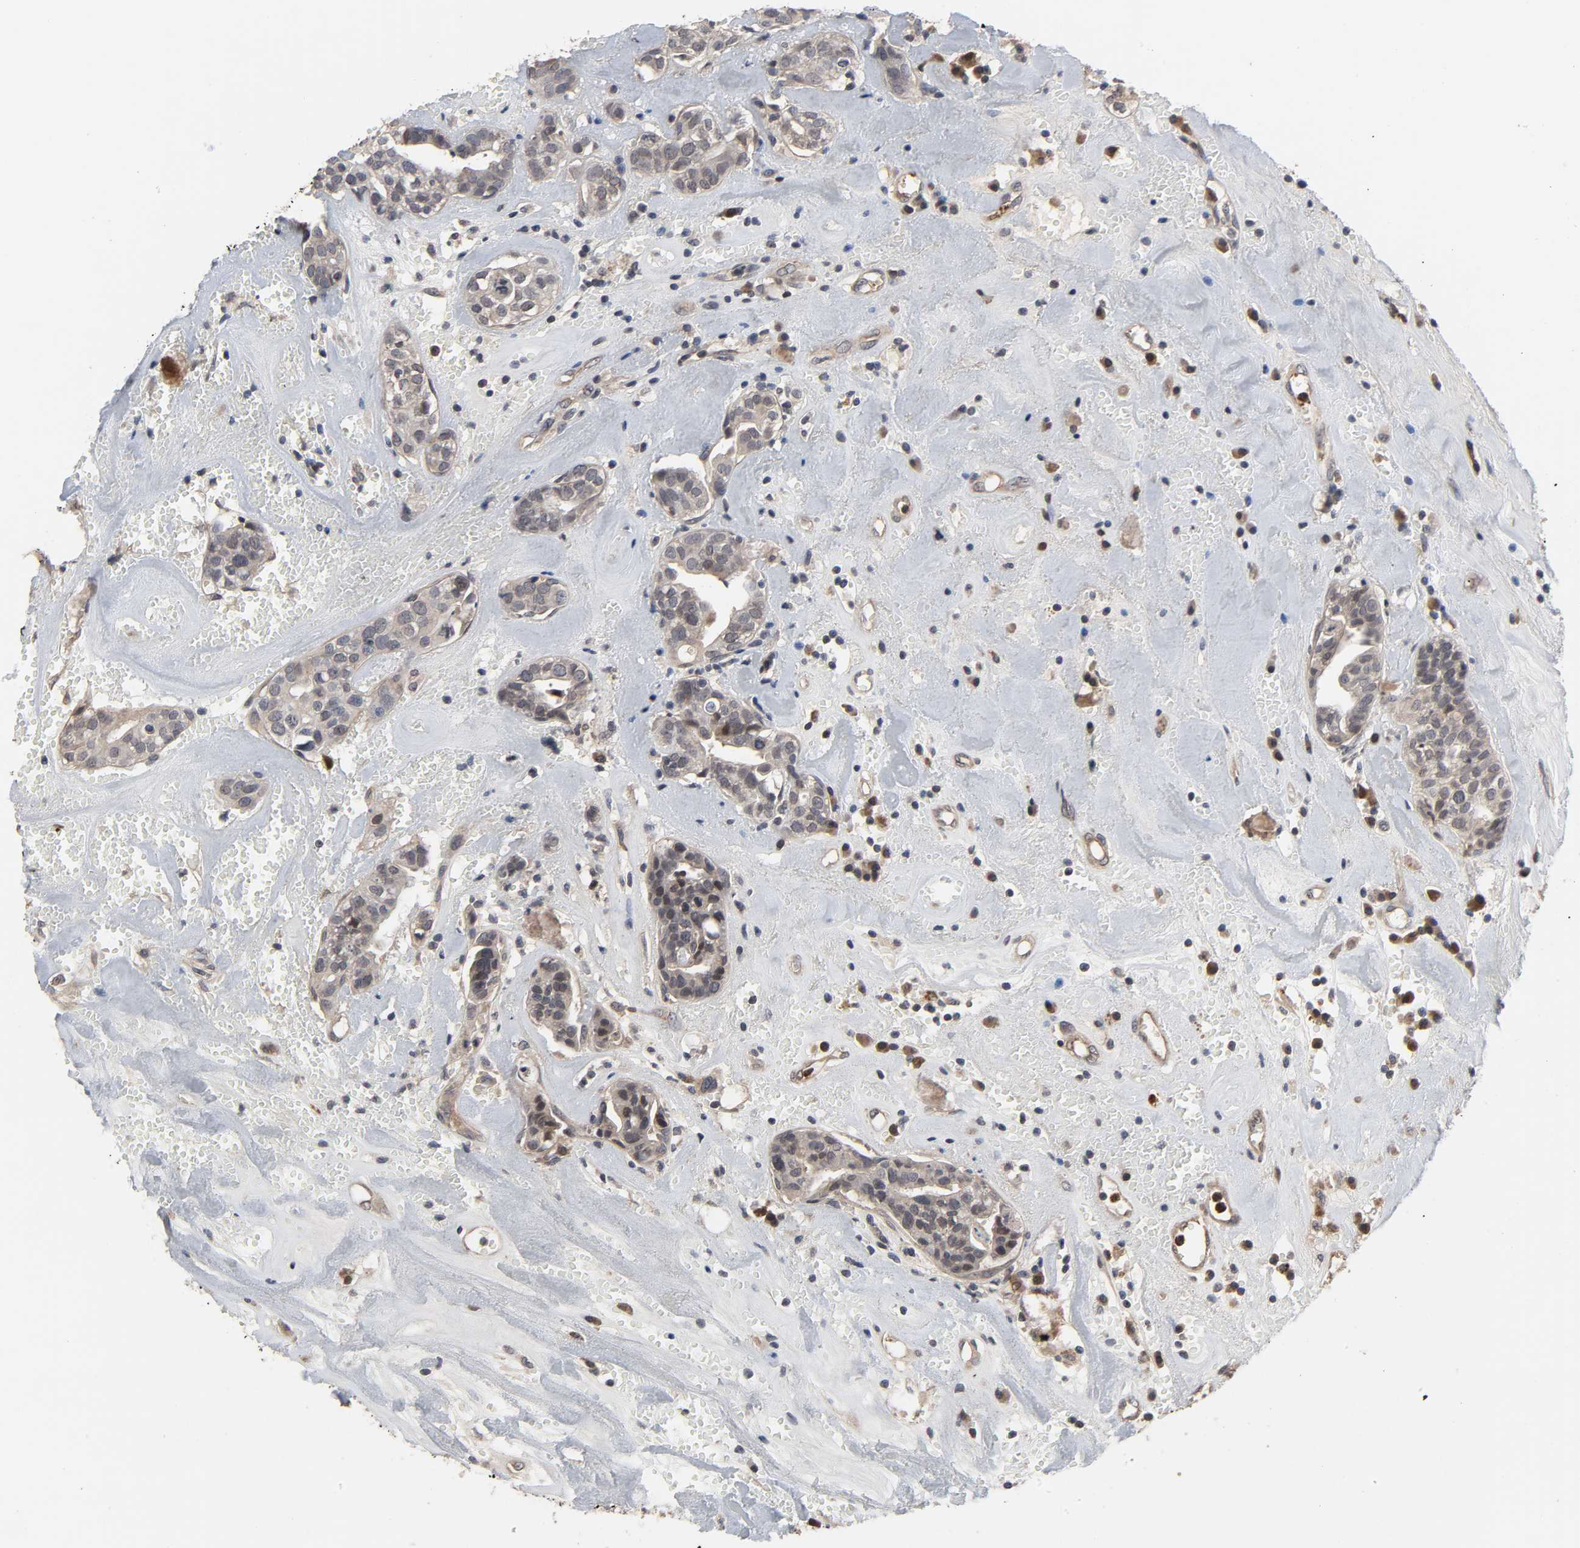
{"staining": {"intensity": "weak", "quantity": ">75%", "location": "cytoplasmic/membranous"}, "tissue": "head and neck cancer", "cell_type": "Tumor cells", "image_type": "cancer", "snomed": [{"axis": "morphology", "description": "Adenocarcinoma, NOS"}, {"axis": "topography", "description": "Salivary gland"}, {"axis": "topography", "description": "Head-Neck"}], "caption": "Head and neck cancer stained with a brown dye reveals weak cytoplasmic/membranous positive positivity in approximately >75% of tumor cells.", "gene": "CCDC175", "patient": {"sex": "female", "age": 65}}